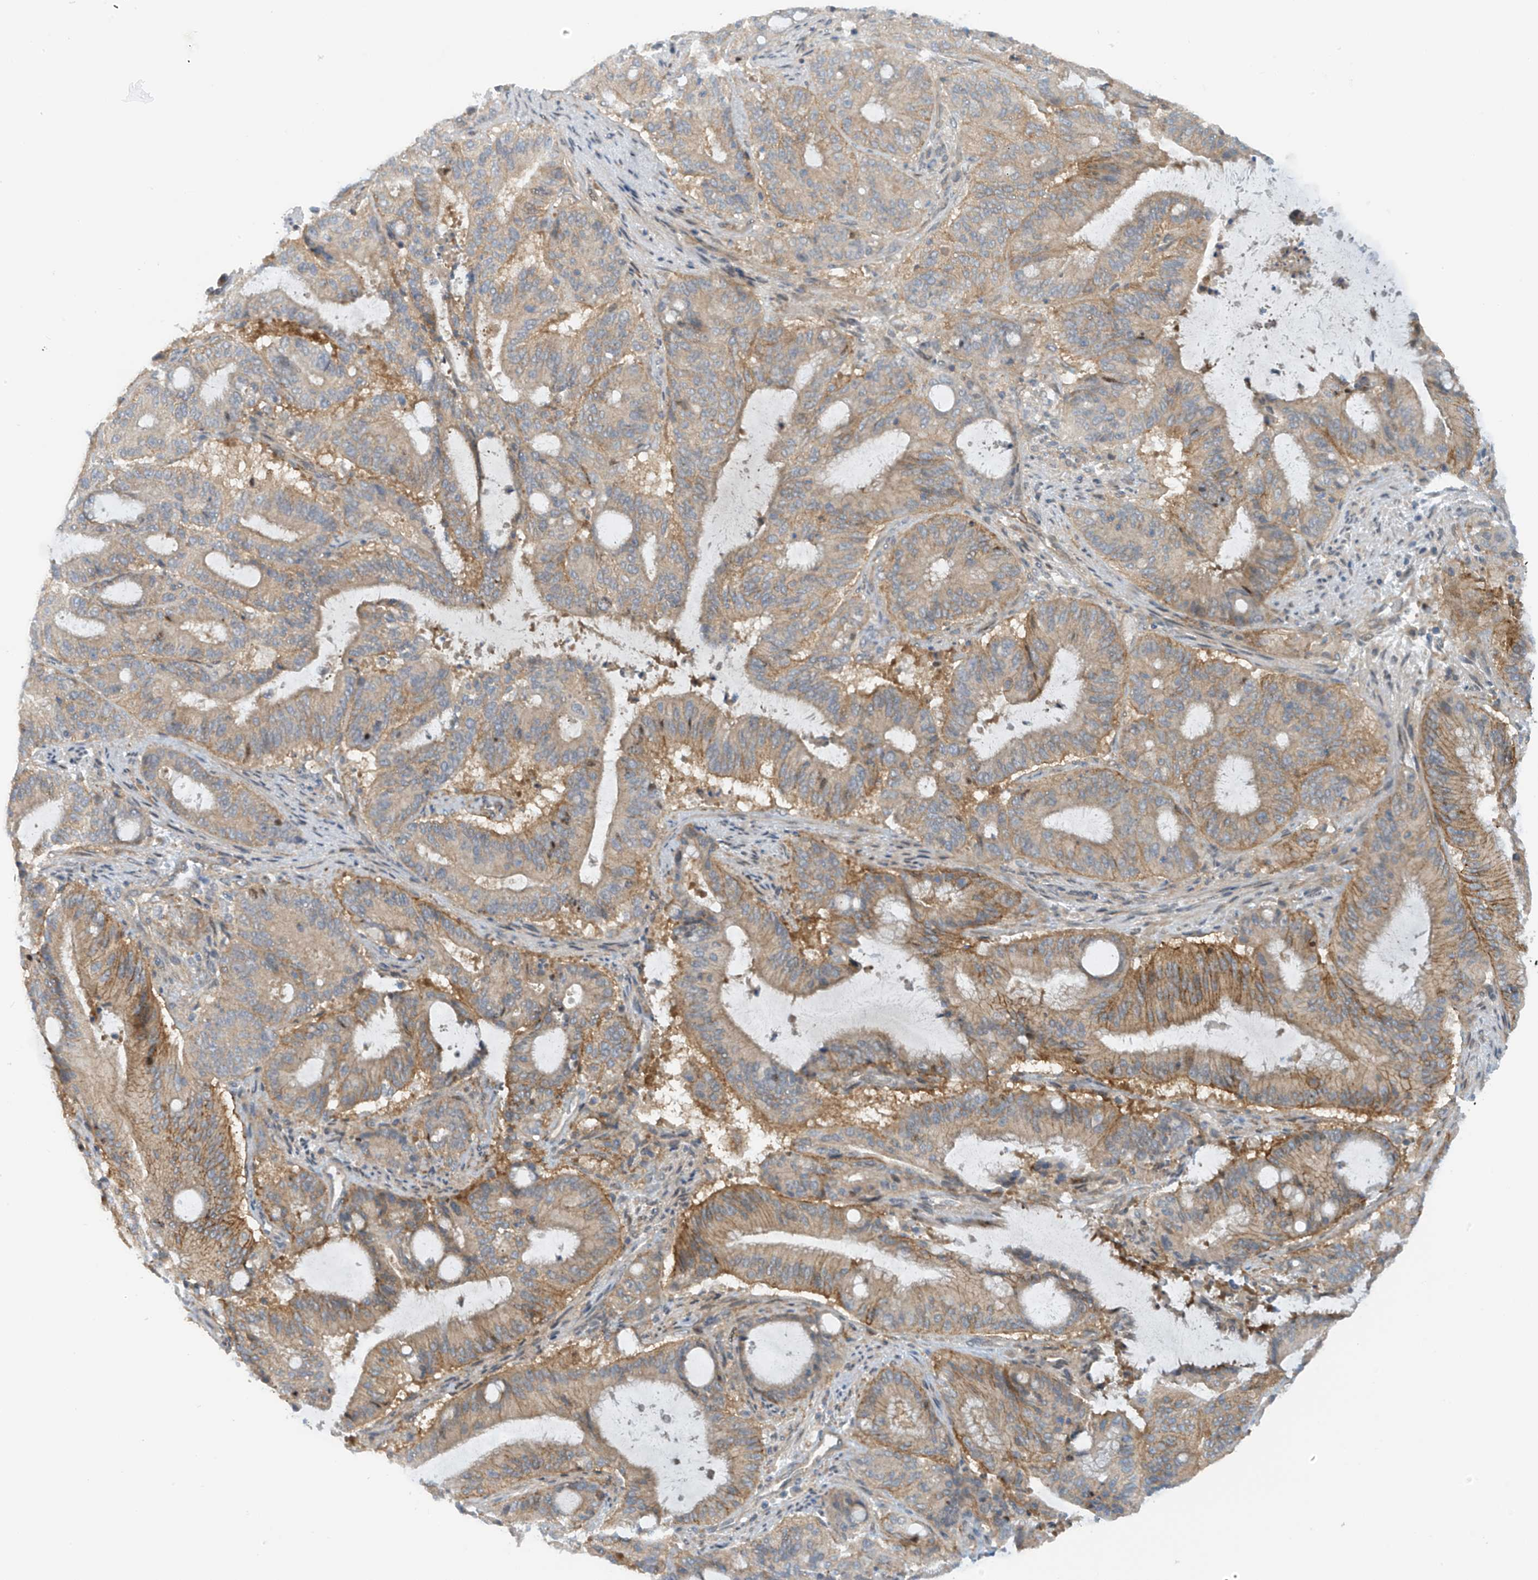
{"staining": {"intensity": "moderate", "quantity": "25%-75%", "location": "cytoplasmic/membranous"}, "tissue": "liver cancer", "cell_type": "Tumor cells", "image_type": "cancer", "snomed": [{"axis": "morphology", "description": "Normal tissue, NOS"}, {"axis": "morphology", "description": "Cholangiocarcinoma"}, {"axis": "topography", "description": "Liver"}, {"axis": "topography", "description": "Peripheral nerve tissue"}], "caption": "About 25%-75% of tumor cells in cholangiocarcinoma (liver) reveal moderate cytoplasmic/membranous protein staining as visualized by brown immunohistochemical staining.", "gene": "FSD1L", "patient": {"sex": "female", "age": 73}}